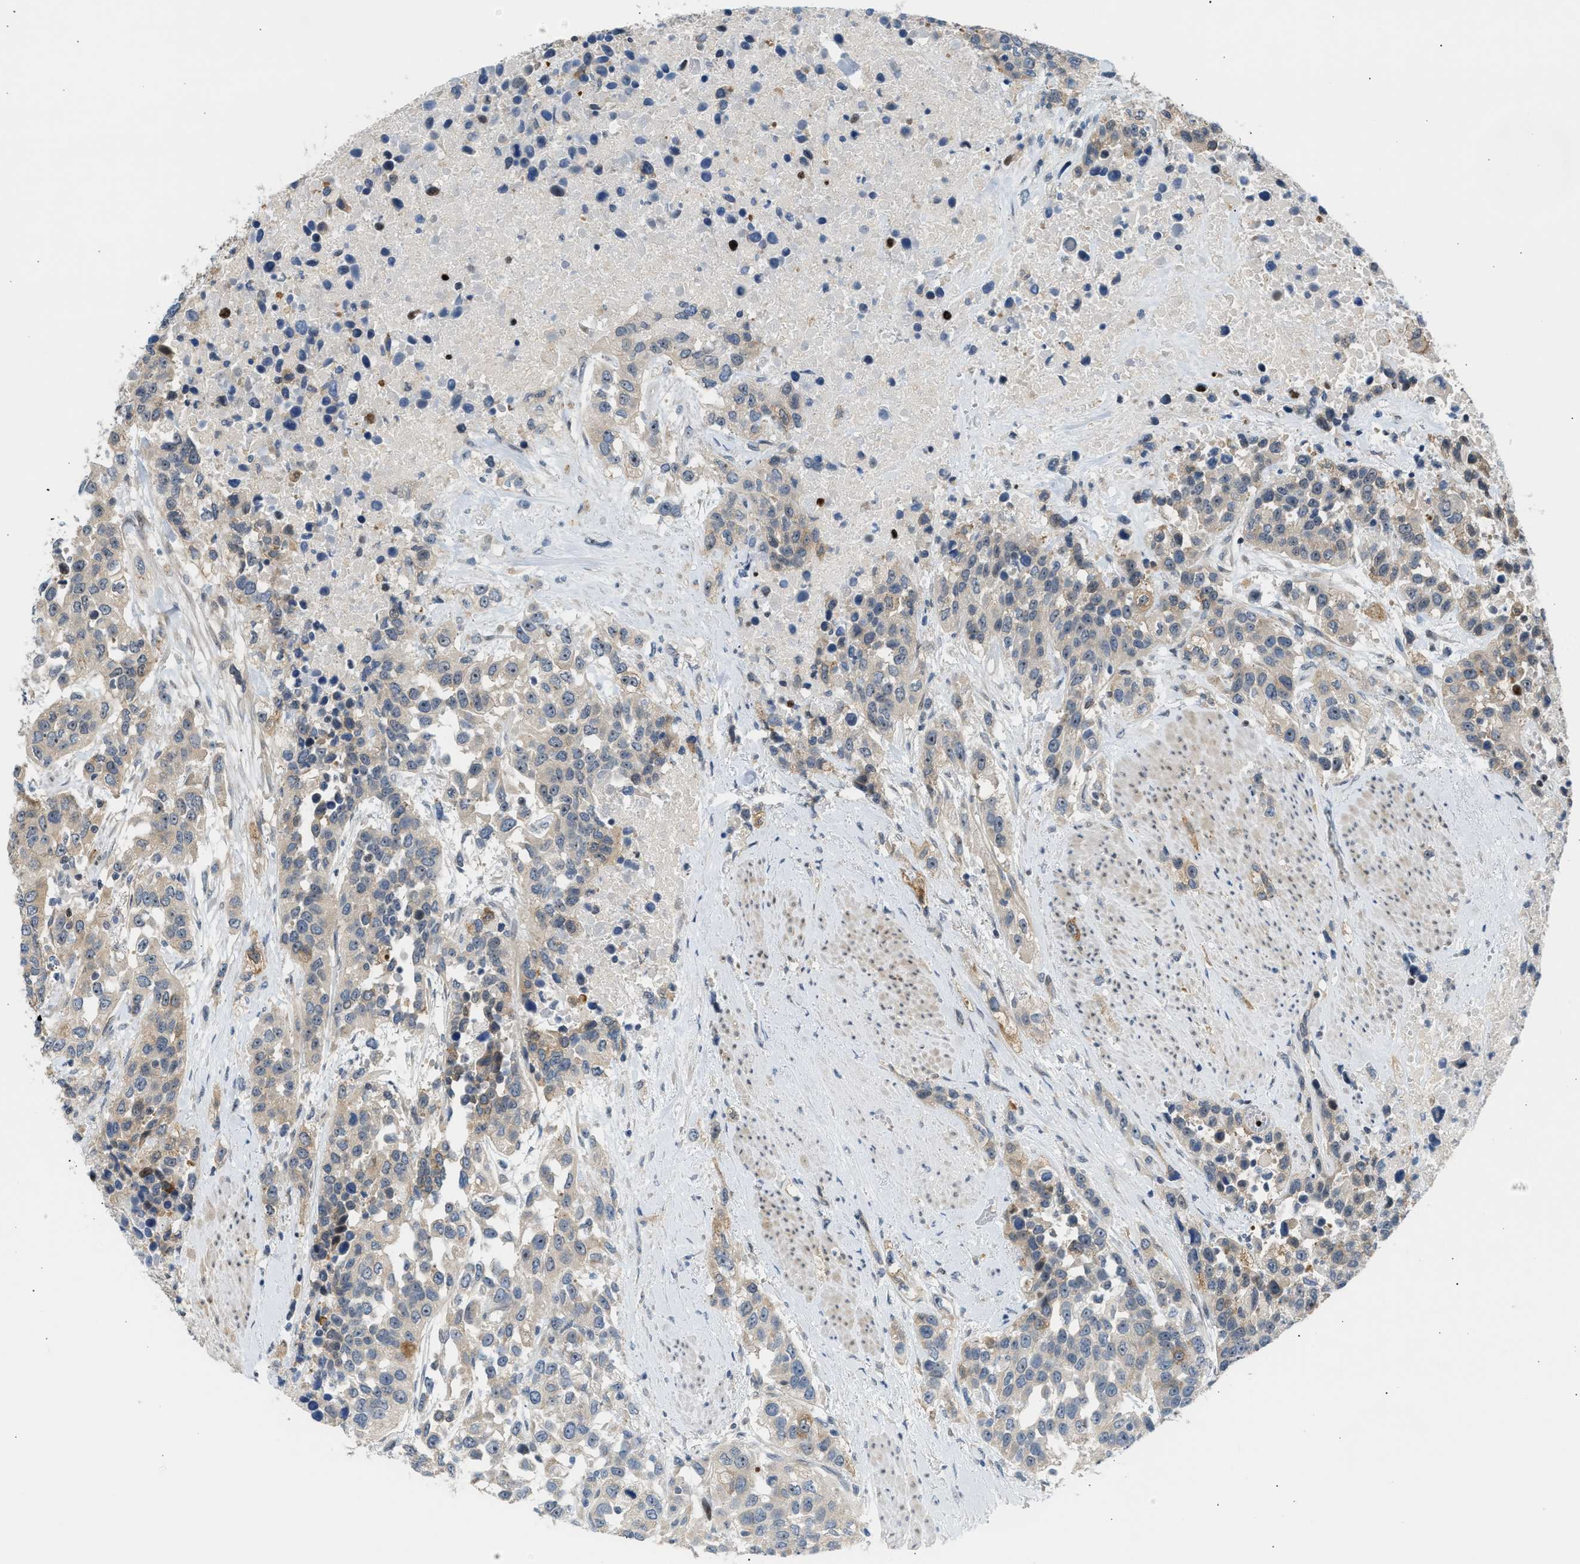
{"staining": {"intensity": "weak", "quantity": "<25%", "location": "cytoplasmic/membranous,nuclear"}, "tissue": "urothelial cancer", "cell_type": "Tumor cells", "image_type": "cancer", "snomed": [{"axis": "morphology", "description": "Urothelial carcinoma, High grade"}, {"axis": "topography", "description": "Urinary bladder"}], "caption": "Immunohistochemistry (IHC) photomicrograph of human urothelial carcinoma (high-grade) stained for a protein (brown), which demonstrates no positivity in tumor cells. (Stains: DAB (3,3'-diaminobenzidine) immunohistochemistry (IHC) with hematoxylin counter stain, Microscopy: brightfield microscopy at high magnification).", "gene": "NPS", "patient": {"sex": "female", "age": 80}}